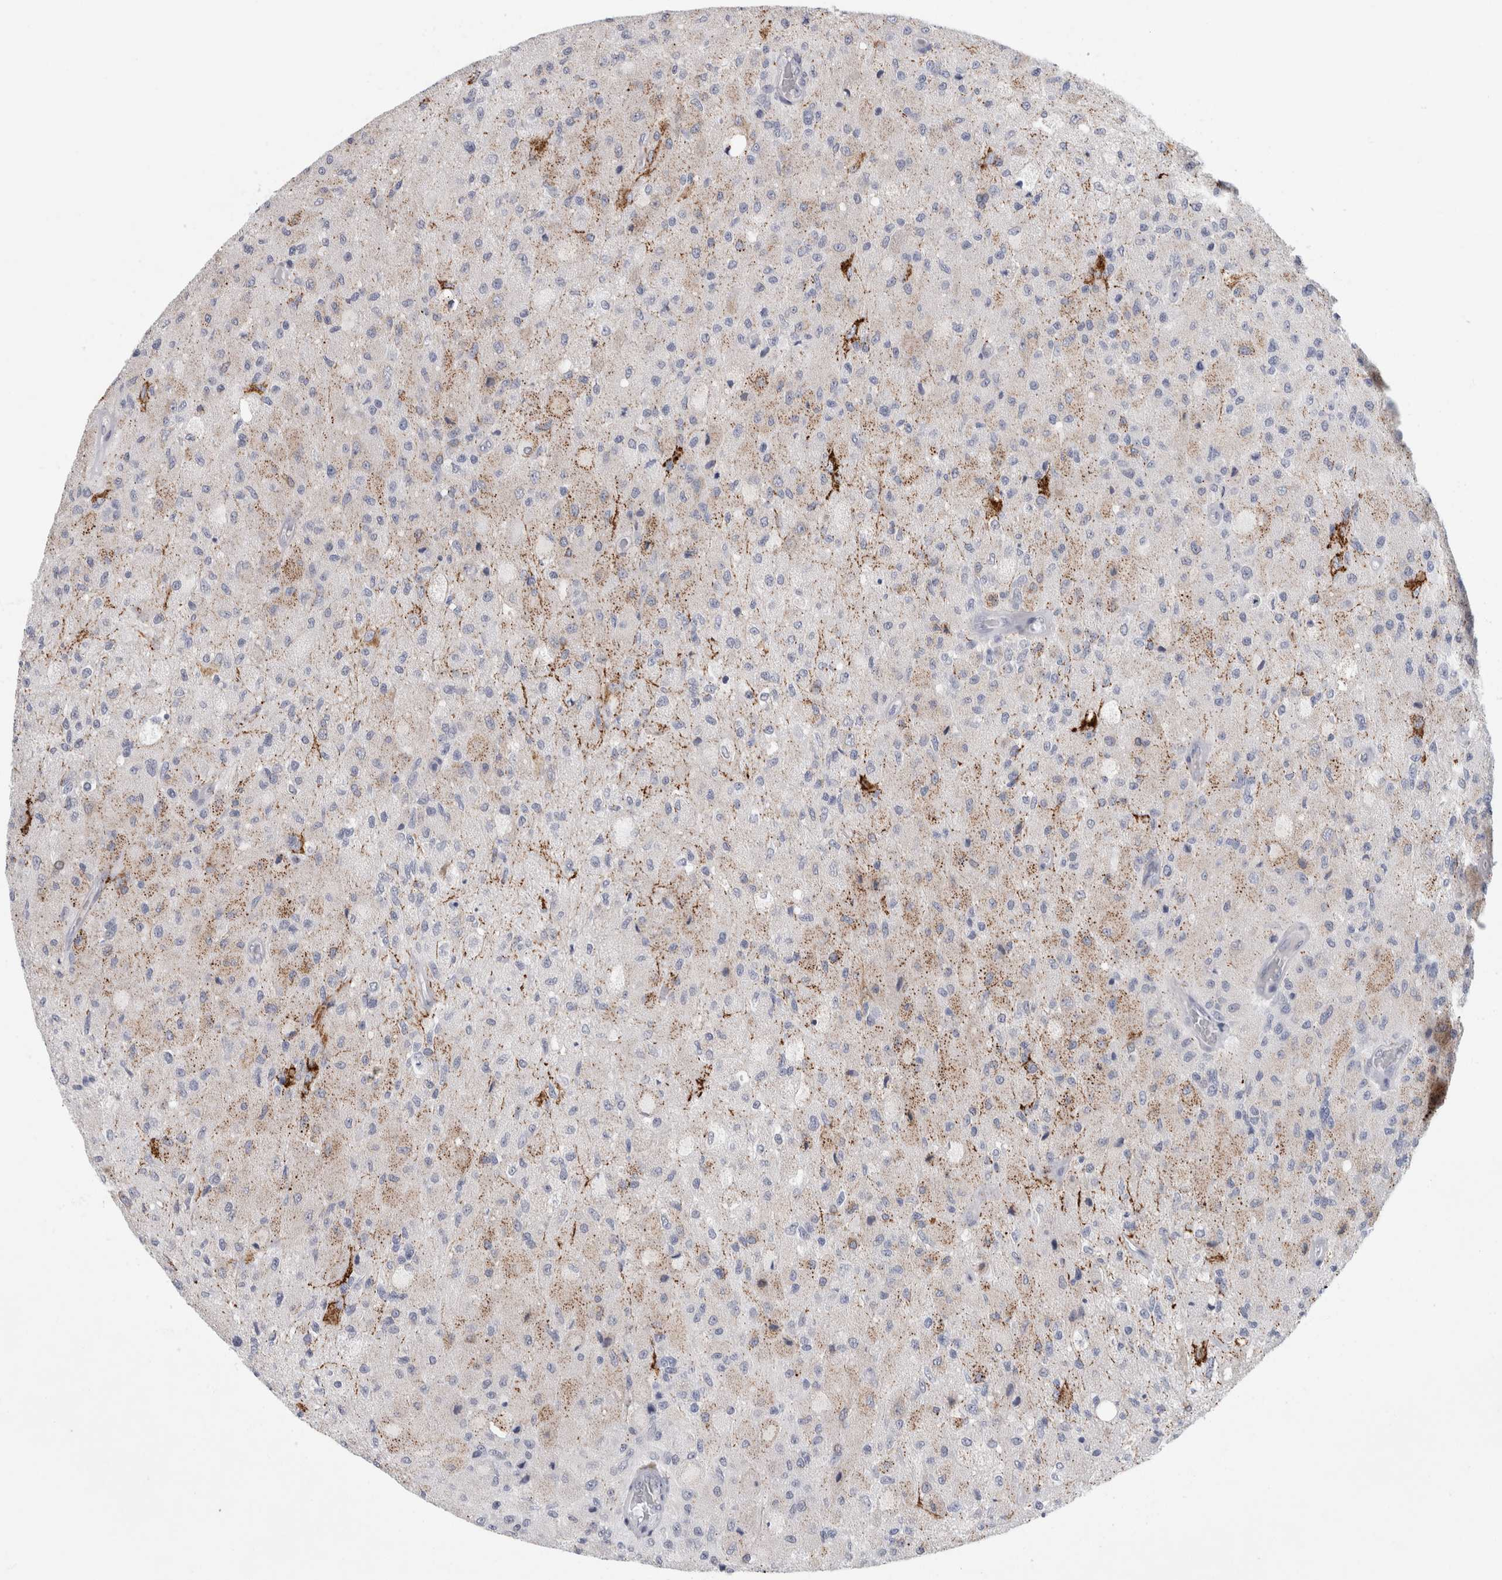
{"staining": {"intensity": "weak", "quantity": "<25%", "location": "cytoplasmic/membranous"}, "tissue": "glioma", "cell_type": "Tumor cells", "image_type": "cancer", "snomed": [{"axis": "morphology", "description": "Normal tissue, NOS"}, {"axis": "morphology", "description": "Glioma, malignant, High grade"}, {"axis": "topography", "description": "Cerebral cortex"}], "caption": "Tumor cells show no significant staining in malignant high-grade glioma. (Brightfield microscopy of DAB immunohistochemistry (IHC) at high magnification).", "gene": "NIPA1", "patient": {"sex": "male", "age": 77}}